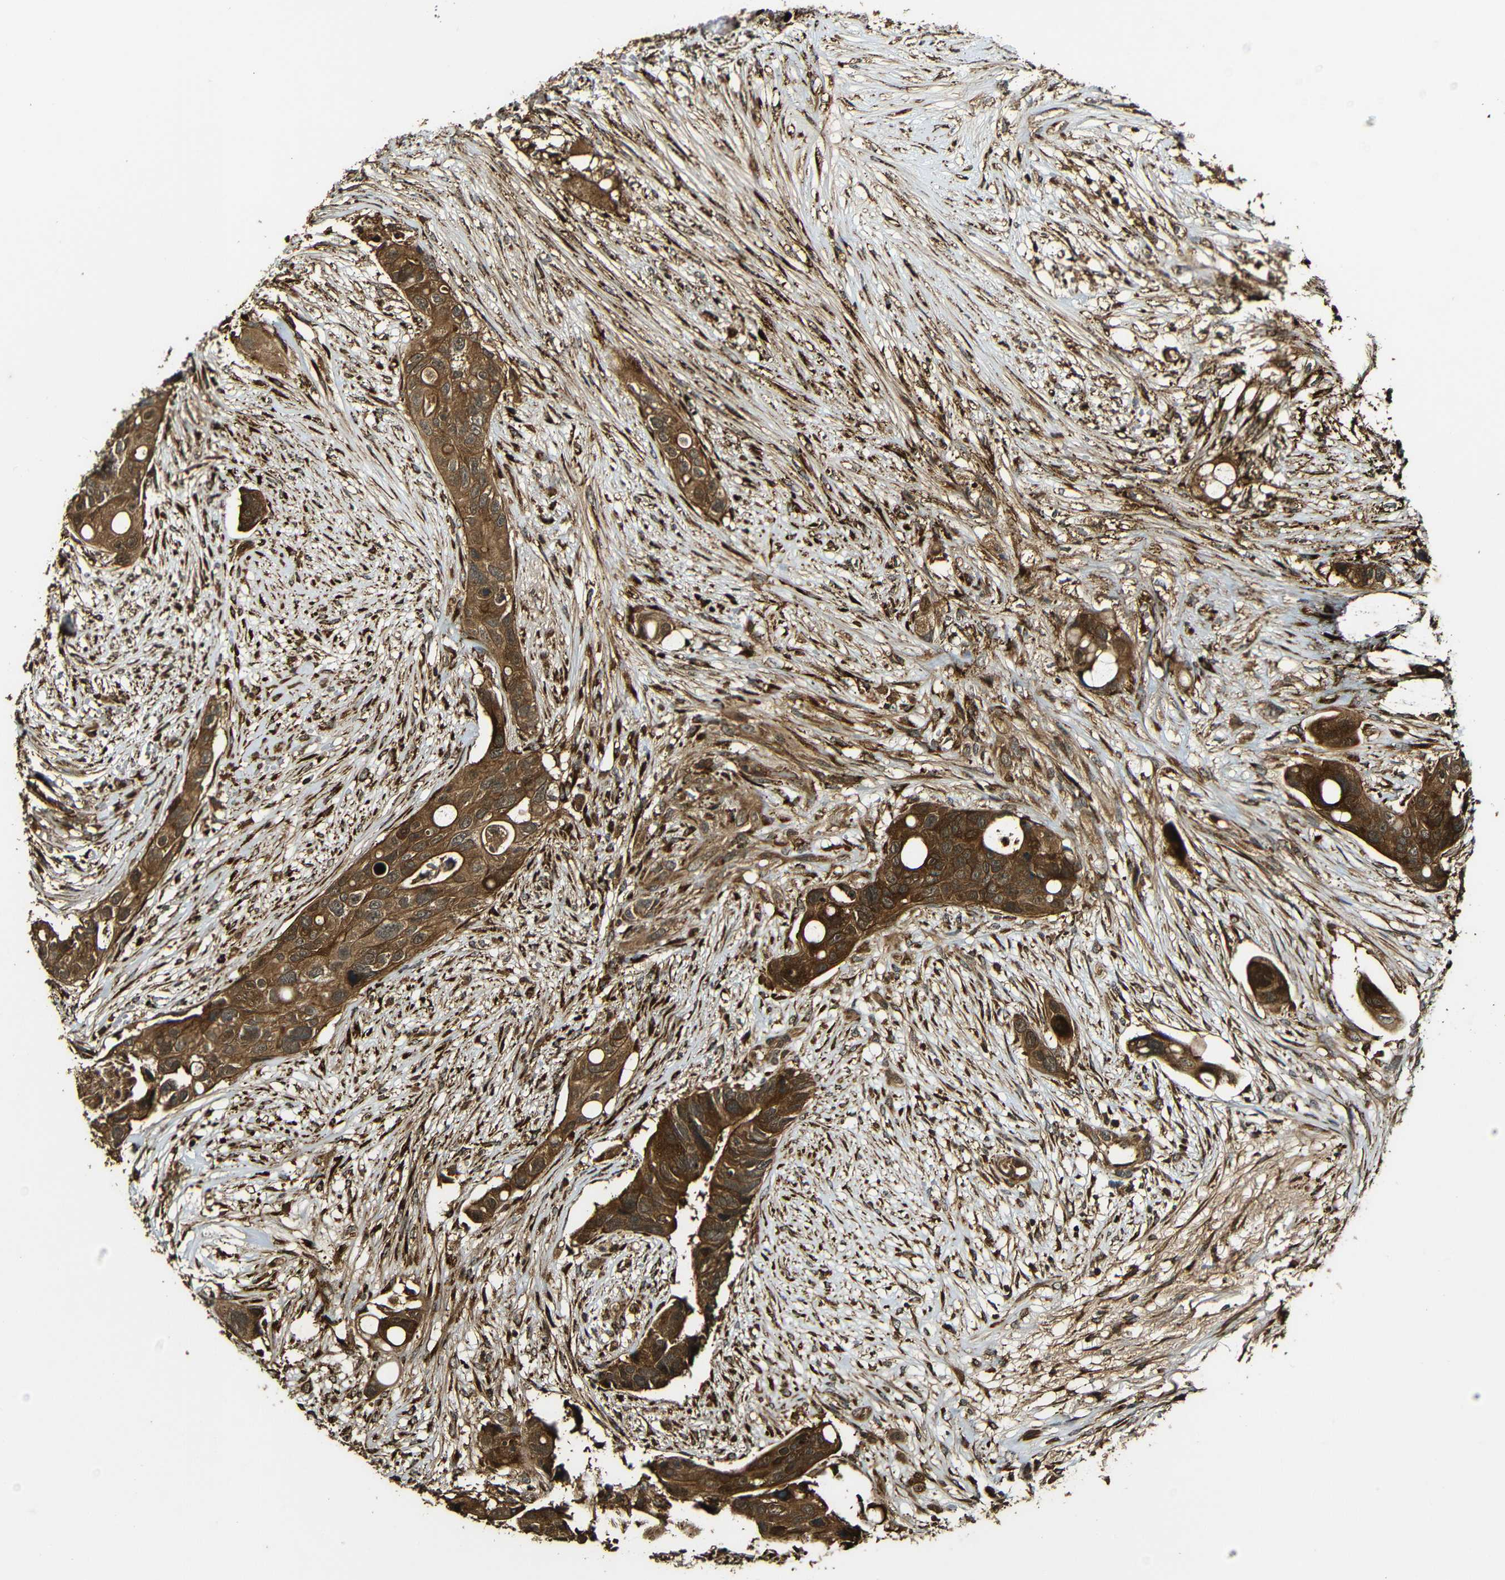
{"staining": {"intensity": "strong", "quantity": ">75%", "location": "cytoplasmic/membranous"}, "tissue": "colorectal cancer", "cell_type": "Tumor cells", "image_type": "cancer", "snomed": [{"axis": "morphology", "description": "Adenocarcinoma, NOS"}, {"axis": "topography", "description": "Colon"}], "caption": "Protein staining displays strong cytoplasmic/membranous staining in approximately >75% of tumor cells in colorectal cancer (adenocarcinoma).", "gene": "CASP8", "patient": {"sex": "female", "age": 57}}